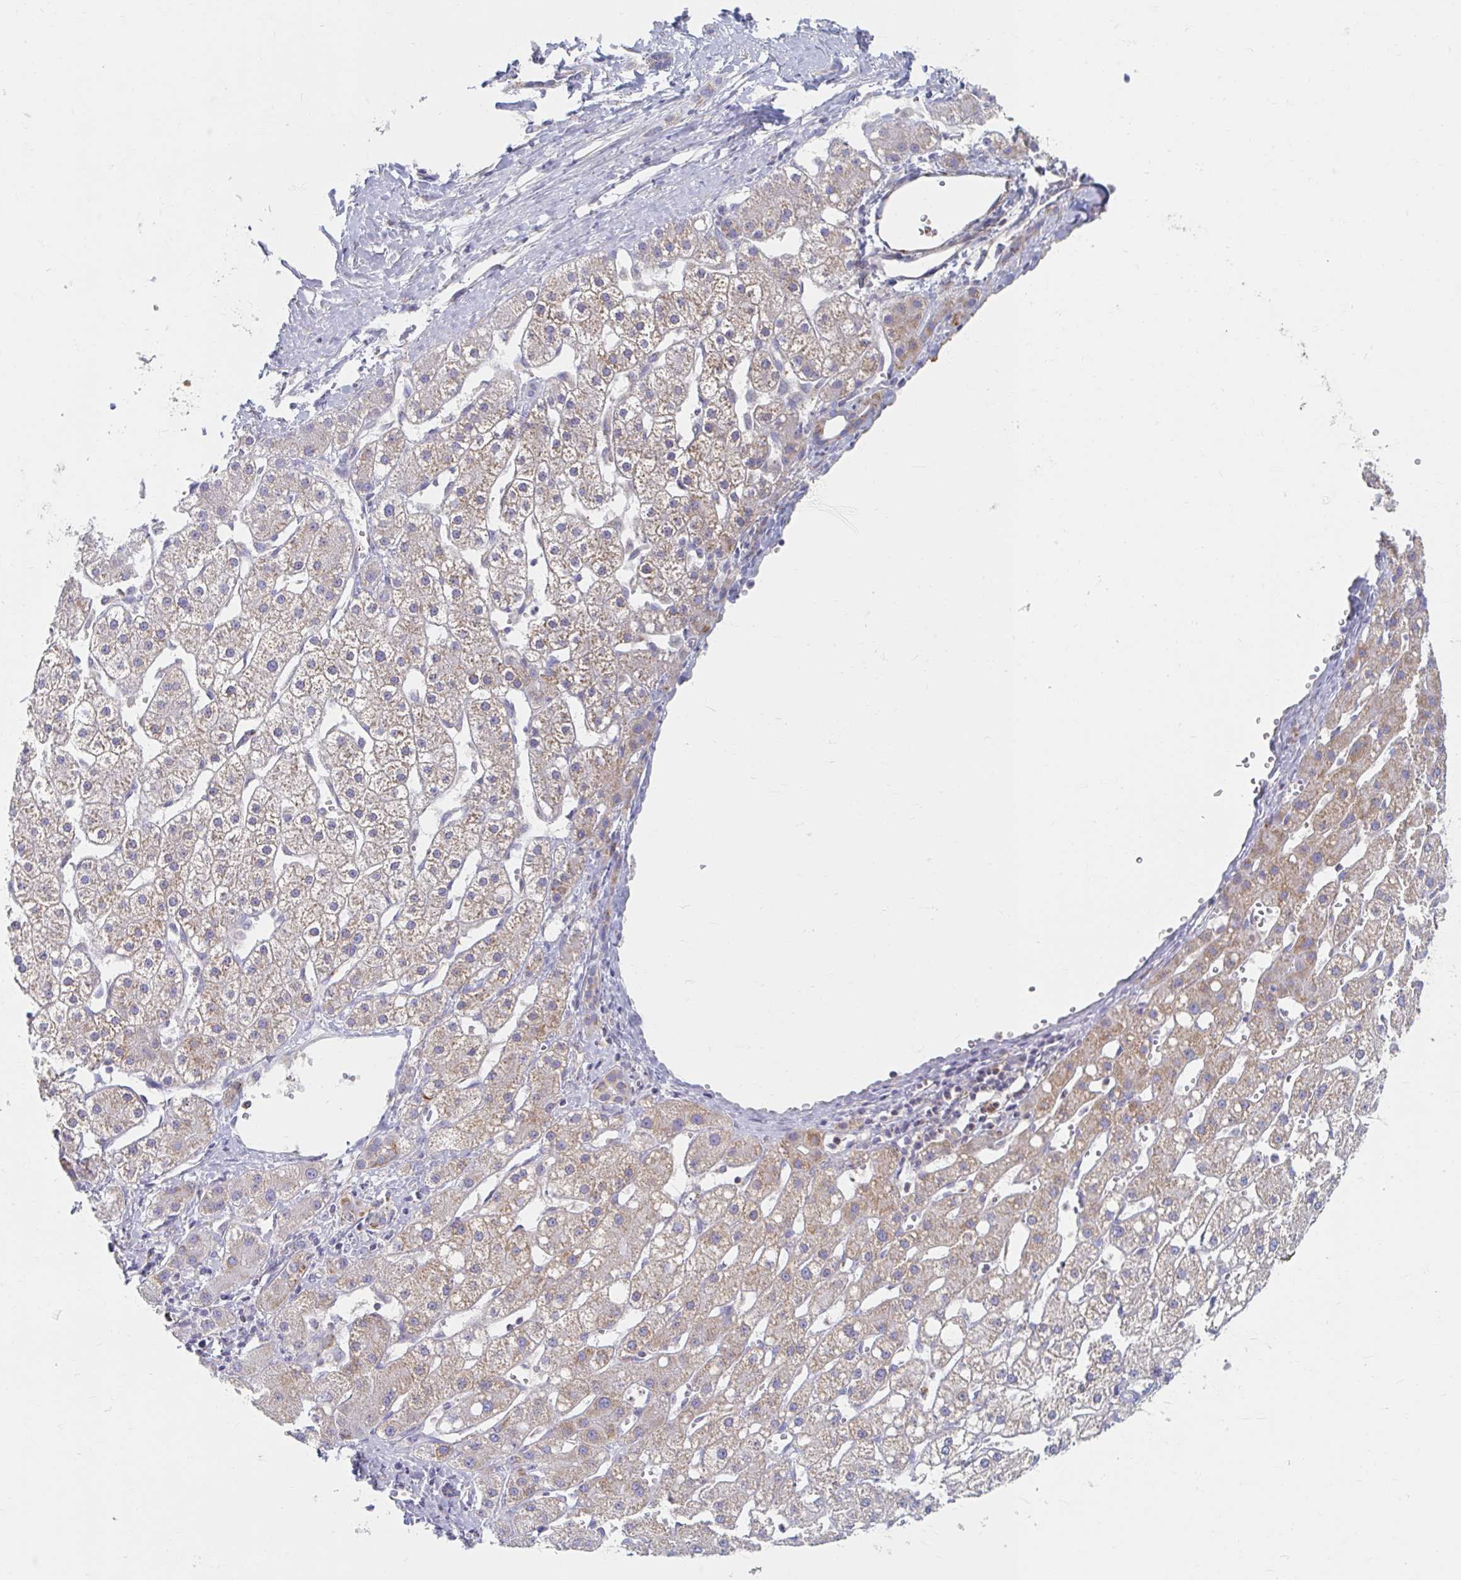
{"staining": {"intensity": "weak", "quantity": "25%-75%", "location": "cytoplasmic/membranous"}, "tissue": "liver cancer", "cell_type": "Tumor cells", "image_type": "cancer", "snomed": [{"axis": "morphology", "description": "Carcinoma, Hepatocellular, NOS"}, {"axis": "topography", "description": "Liver"}], "caption": "Brown immunohistochemical staining in human liver cancer (hepatocellular carcinoma) demonstrates weak cytoplasmic/membranous expression in about 25%-75% of tumor cells.", "gene": "MAVS", "patient": {"sex": "male", "age": 67}}